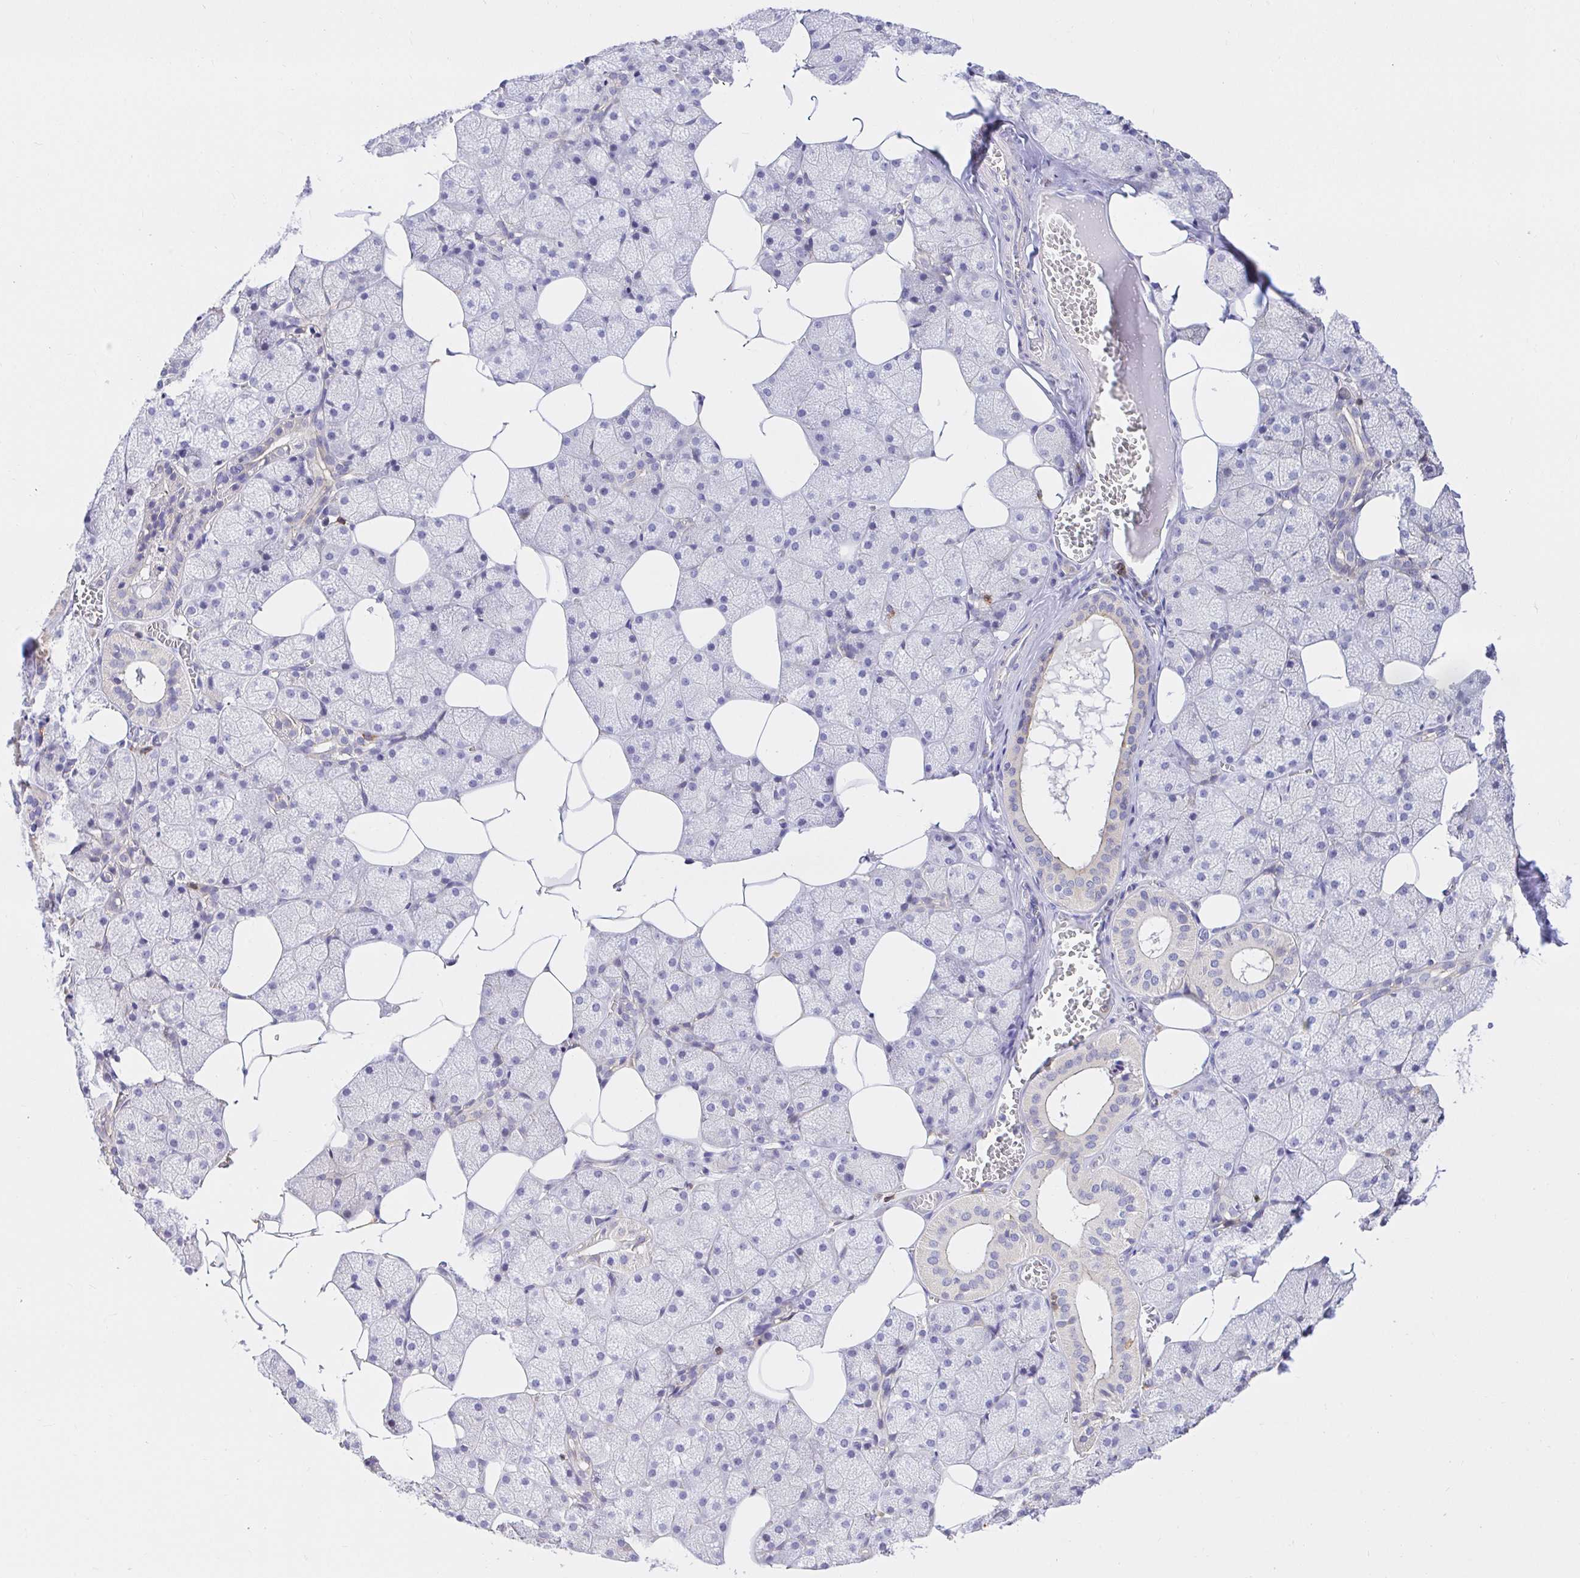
{"staining": {"intensity": "moderate", "quantity": "<25%", "location": "cytoplasmic/membranous"}, "tissue": "salivary gland", "cell_type": "Glandular cells", "image_type": "normal", "snomed": [{"axis": "morphology", "description": "Normal tissue, NOS"}, {"axis": "topography", "description": "Salivary gland"}, {"axis": "topography", "description": "Peripheral nerve tissue"}], "caption": "A low amount of moderate cytoplasmic/membranous staining is appreciated in about <25% of glandular cells in unremarkable salivary gland.", "gene": "SKAP1", "patient": {"sex": "male", "age": 38}}